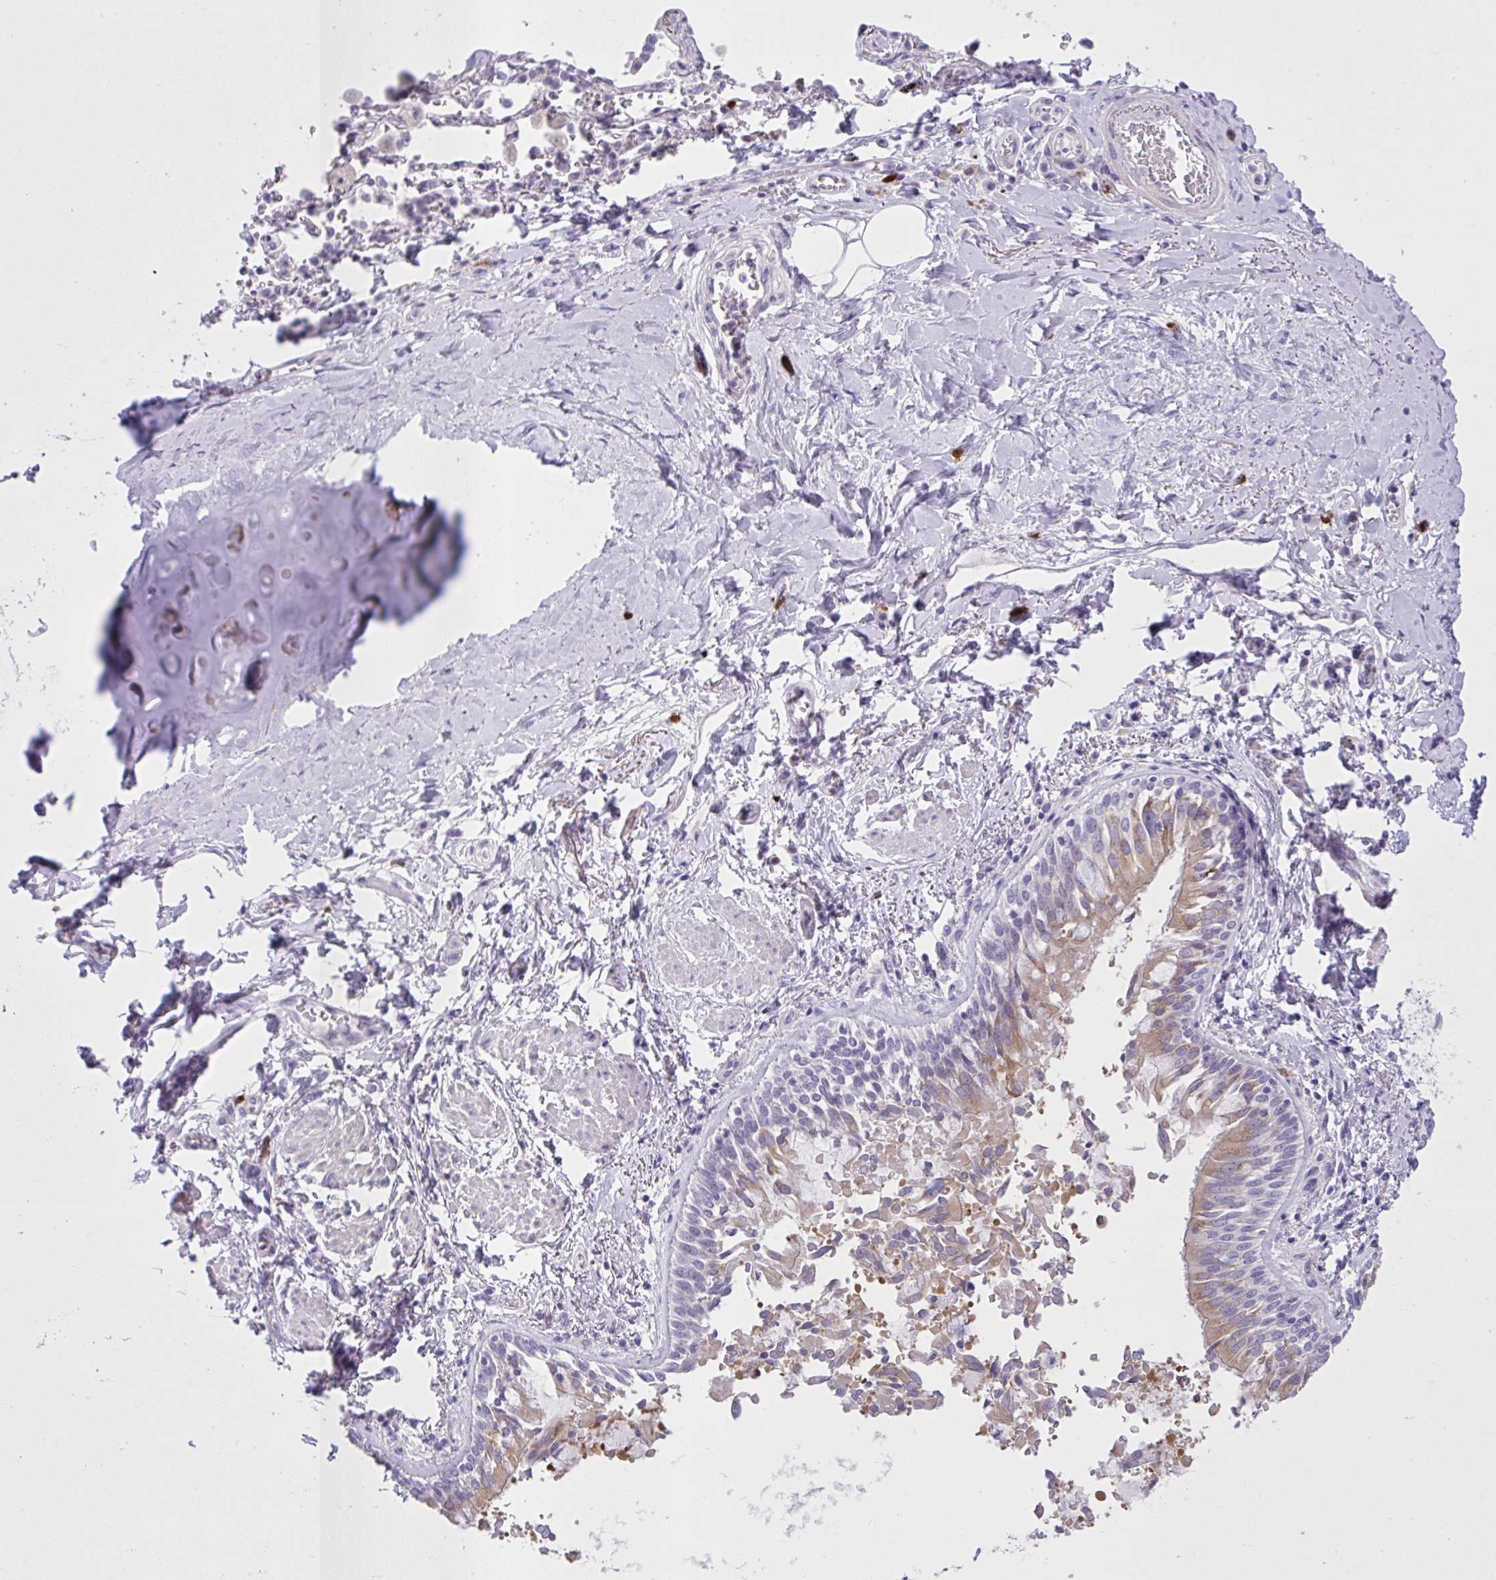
{"staining": {"intensity": "negative", "quantity": "none", "location": "none"}, "tissue": "adipose tissue", "cell_type": "Adipocytes", "image_type": "normal", "snomed": [{"axis": "morphology", "description": "Normal tissue, NOS"}, {"axis": "morphology", "description": "Degeneration, NOS"}, {"axis": "topography", "description": "Cartilage tissue"}, {"axis": "topography", "description": "Lung"}], "caption": "Immunohistochemistry (IHC) image of unremarkable adipose tissue stained for a protein (brown), which demonstrates no expression in adipocytes. (DAB IHC visualized using brightfield microscopy, high magnification).", "gene": "SPAG1", "patient": {"sex": "female", "age": 61}}